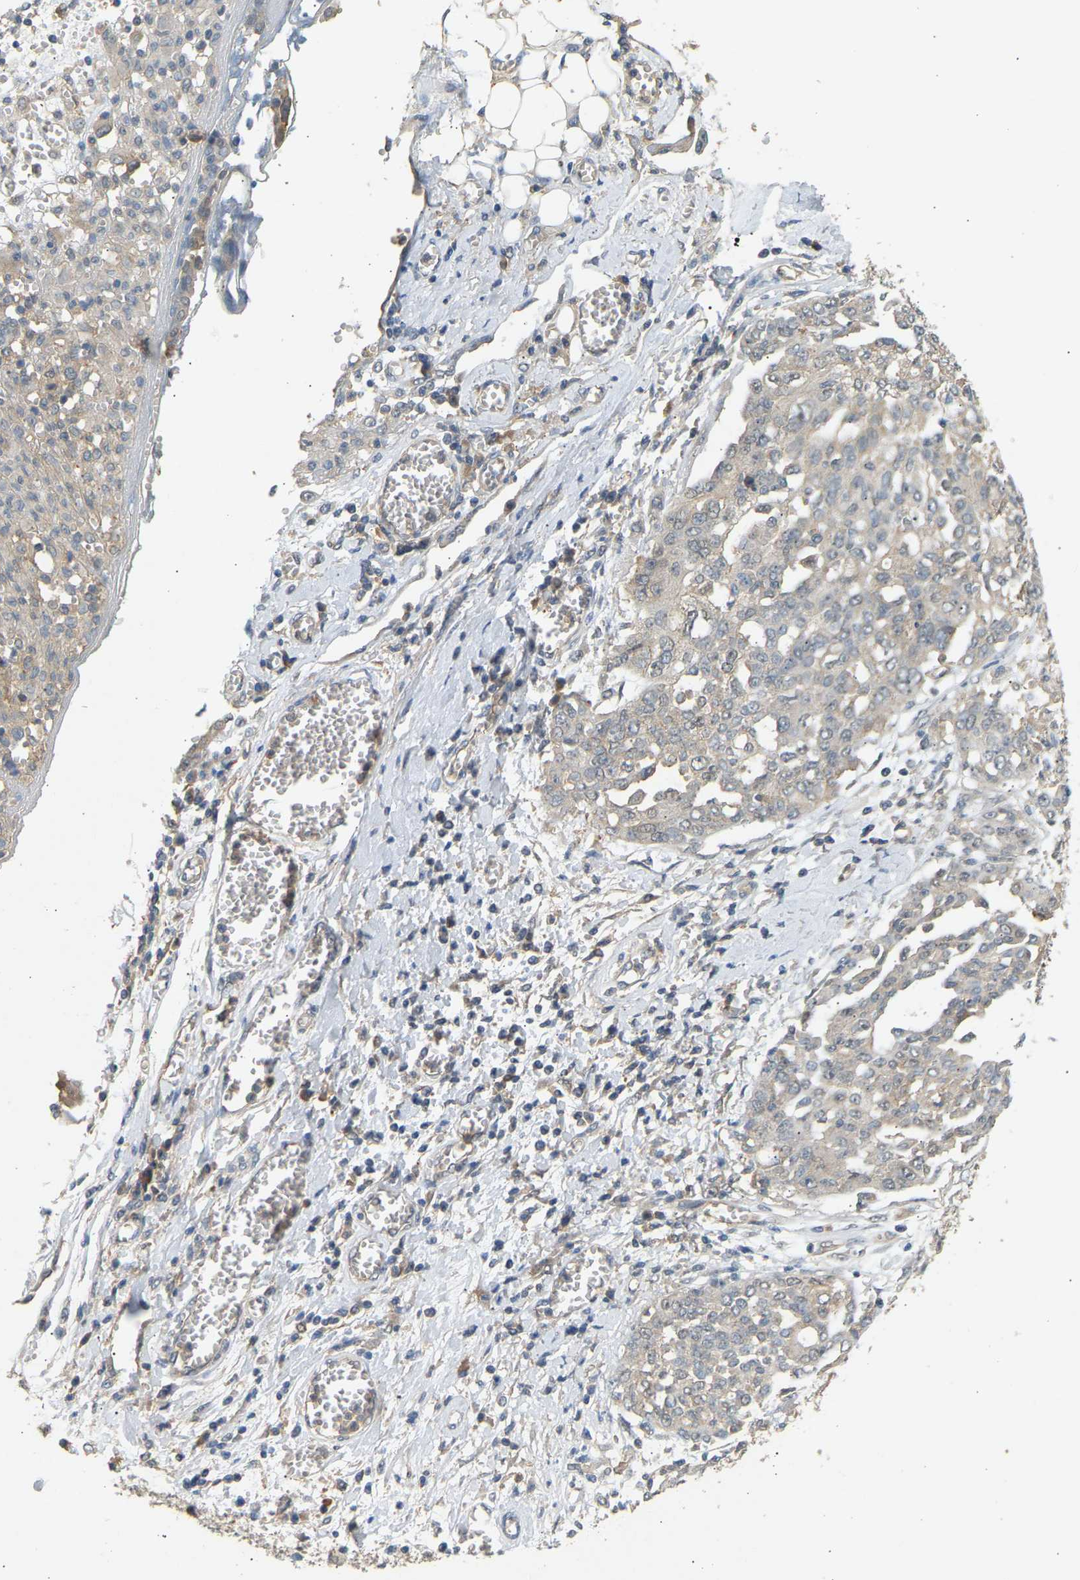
{"staining": {"intensity": "weak", "quantity": "<25%", "location": "cytoplasmic/membranous"}, "tissue": "ovarian cancer", "cell_type": "Tumor cells", "image_type": "cancer", "snomed": [{"axis": "morphology", "description": "Cystadenocarcinoma, serous, NOS"}, {"axis": "topography", "description": "Soft tissue"}, {"axis": "topography", "description": "Ovary"}], "caption": "DAB immunohistochemical staining of ovarian cancer (serous cystadenocarcinoma) displays no significant staining in tumor cells.", "gene": "RGL1", "patient": {"sex": "female", "age": 57}}